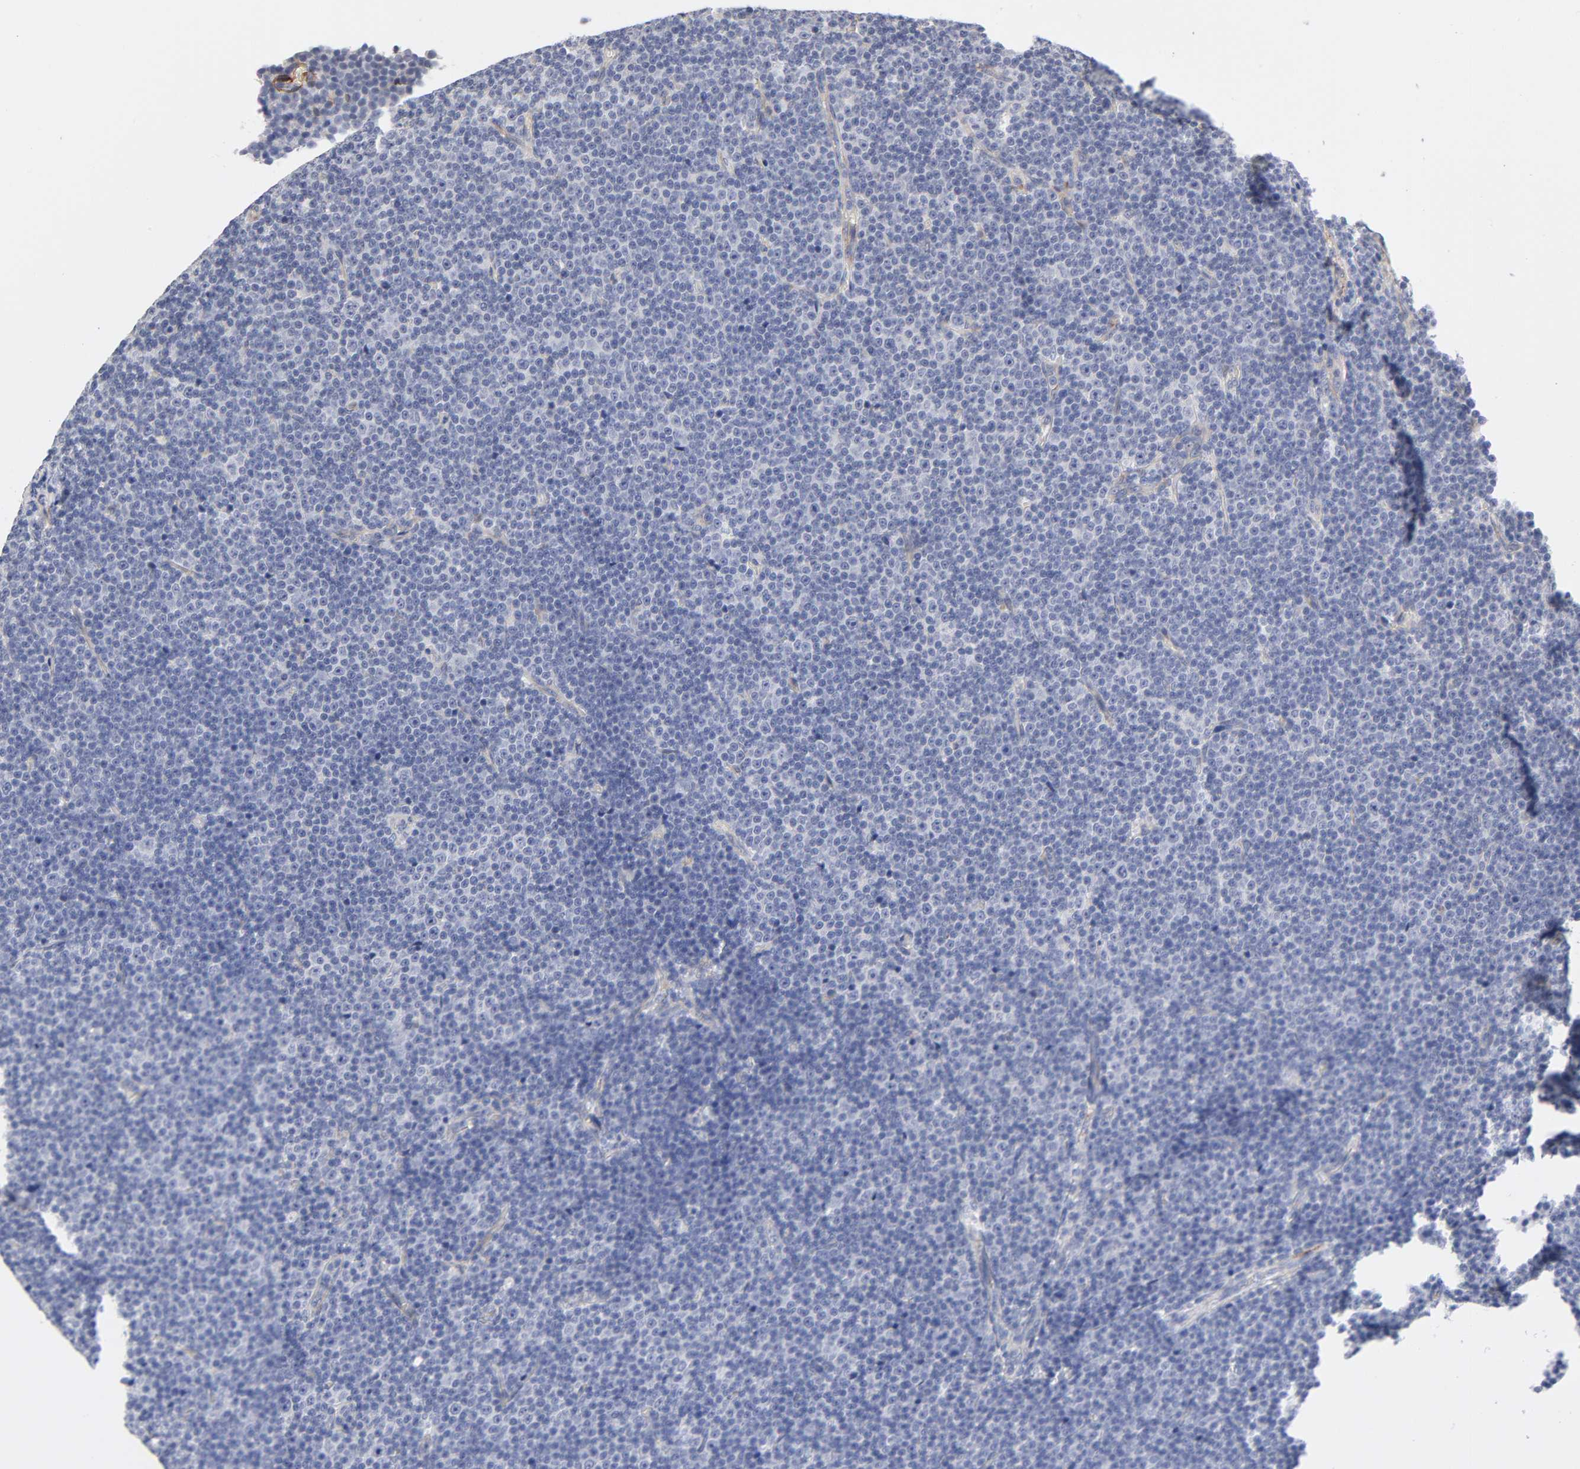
{"staining": {"intensity": "negative", "quantity": "none", "location": "none"}, "tissue": "lymphoma", "cell_type": "Tumor cells", "image_type": "cancer", "snomed": [{"axis": "morphology", "description": "Malignant lymphoma, non-Hodgkin's type, Low grade"}, {"axis": "topography", "description": "Lymph node"}], "caption": "IHC image of neoplastic tissue: human lymphoma stained with DAB demonstrates no significant protein positivity in tumor cells.", "gene": "LAMB1", "patient": {"sex": "female", "age": 67}}